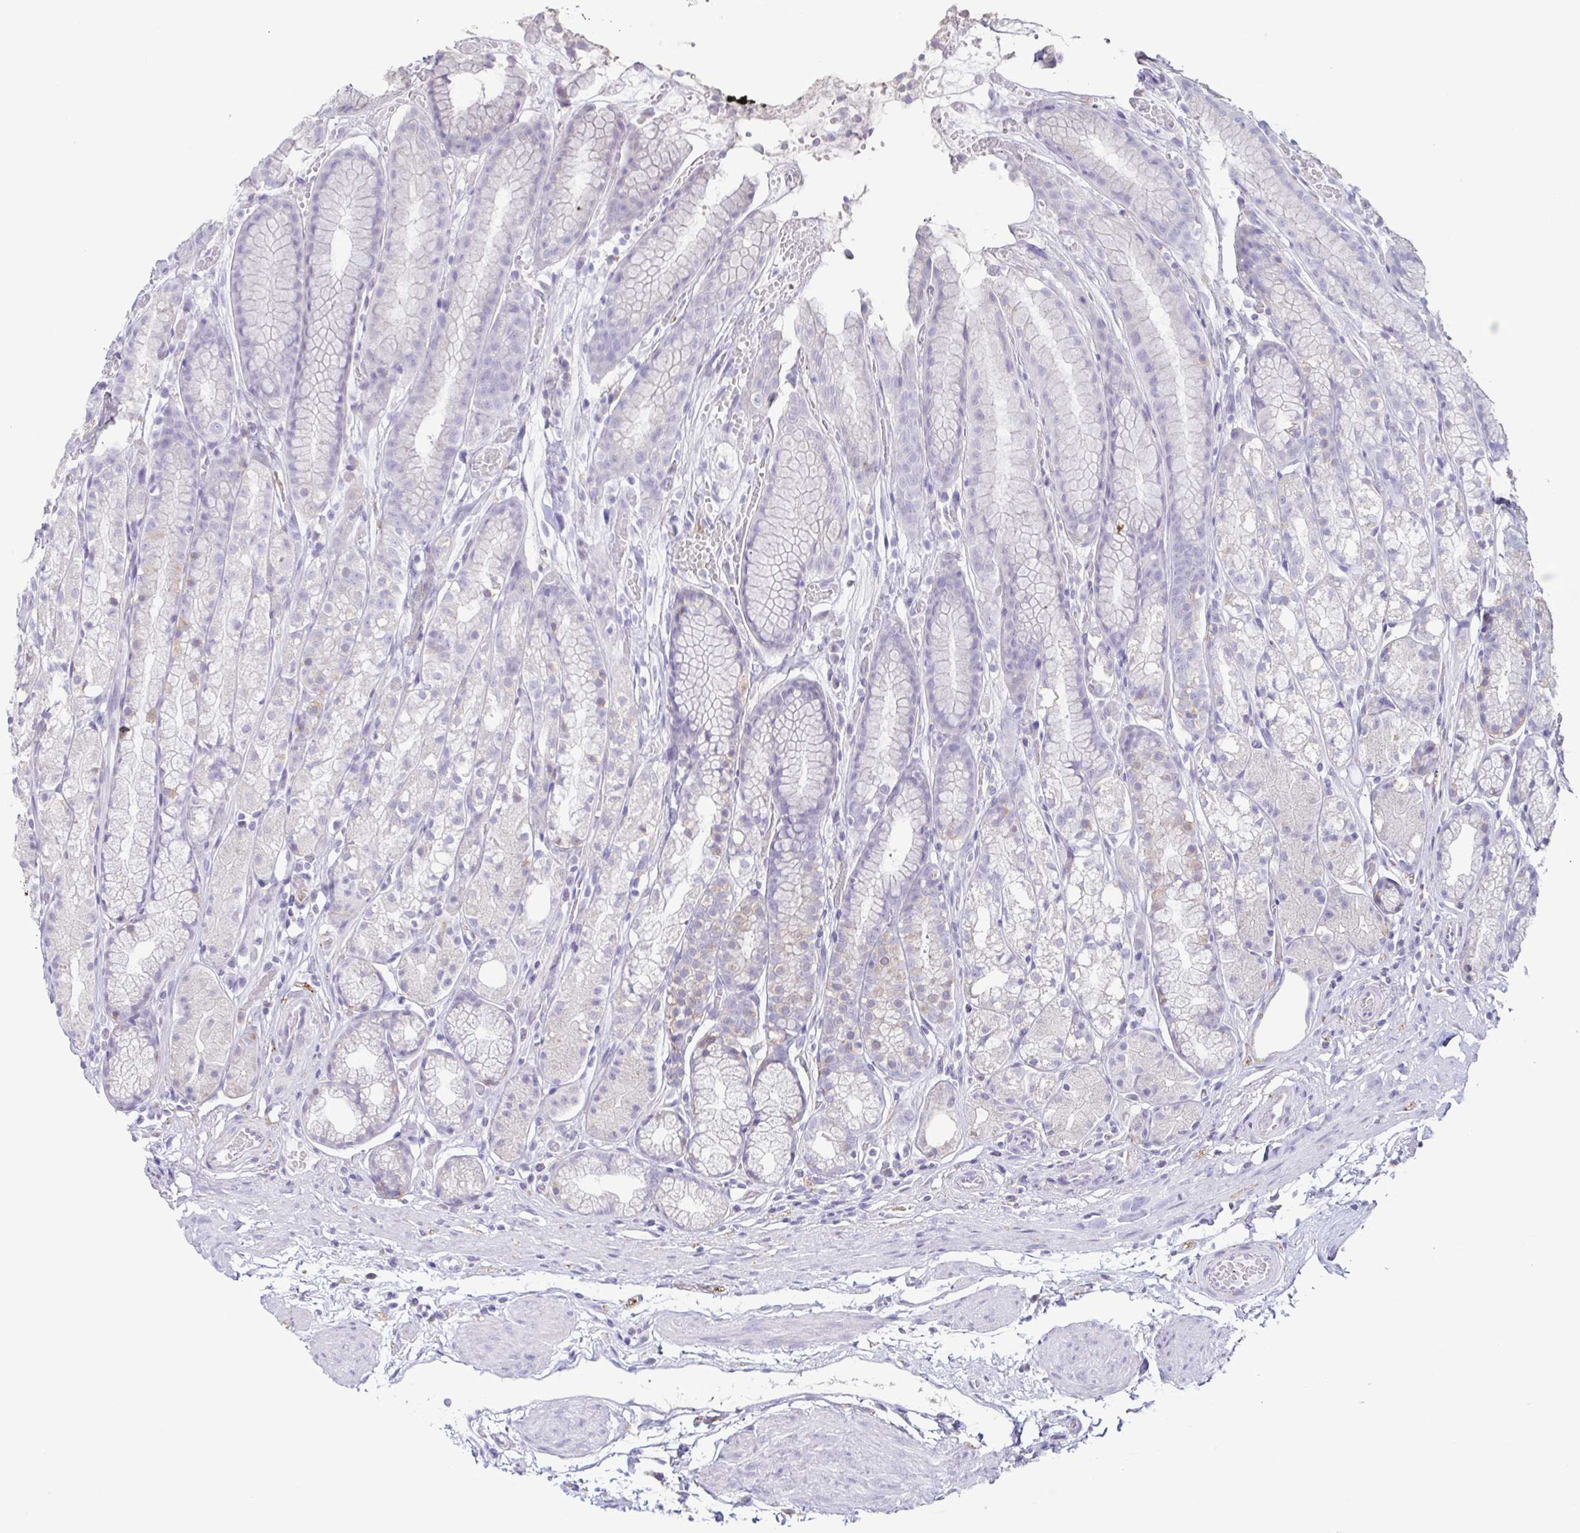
{"staining": {"intensity": "negative", "quantity": "none", "location": "none"}, "tissue": "stomach", "cell_type": "Glandular cells", "image_type": "normal", "snomed": [{"axis": "morphology", "description": "Normal tissue, NOS"}, {"axis": "topography", "description": "Smooth muscle"}, {"axis": "topography", "description": "Stomach"}], "caption": "IHC image of benign human stomach stained for a protein (brown), which reveals no positivity in glandular cells.", "gene": "ATP6V1G2", "patient": {"sex": "male", "age": 70}}